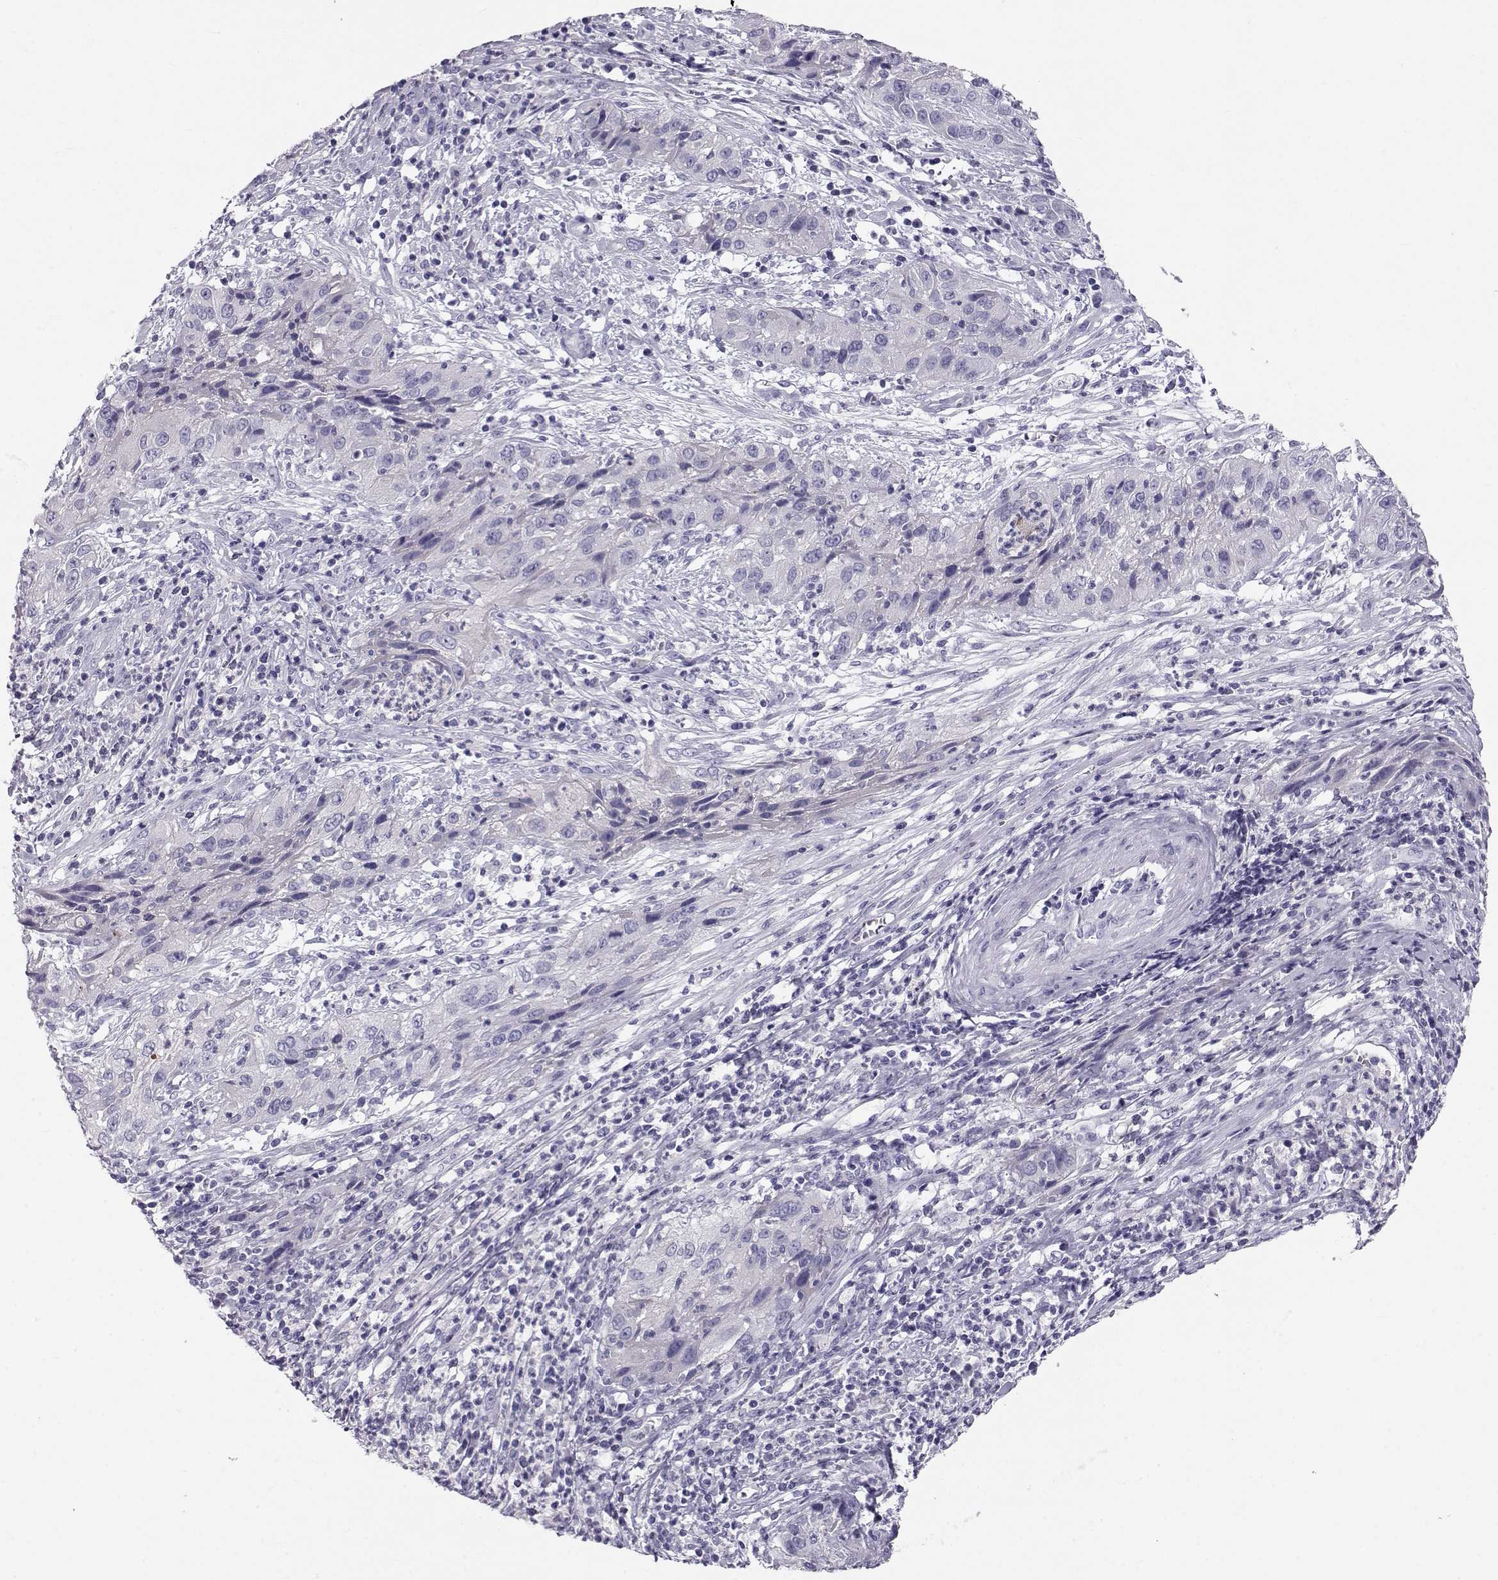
{"staining": {"intensity": "negative", "quantity": "none", "location": "none"}, "tissue": "cervical cancer", "cell_type": "Tumor cells", "image_type": "cancer", "snomed": [{"axis": "morphology", "description": "Squamous cell carcinoma, NOS"}, {"axis": "topography", "description": "Cervix"}], "caption": "Protein analysis of squamous cell carcinoma (cervical) exhibits no significant positivity in tumor cells.", "gene": "GPR26", "patient": {"sex": "female", "age": 32}}